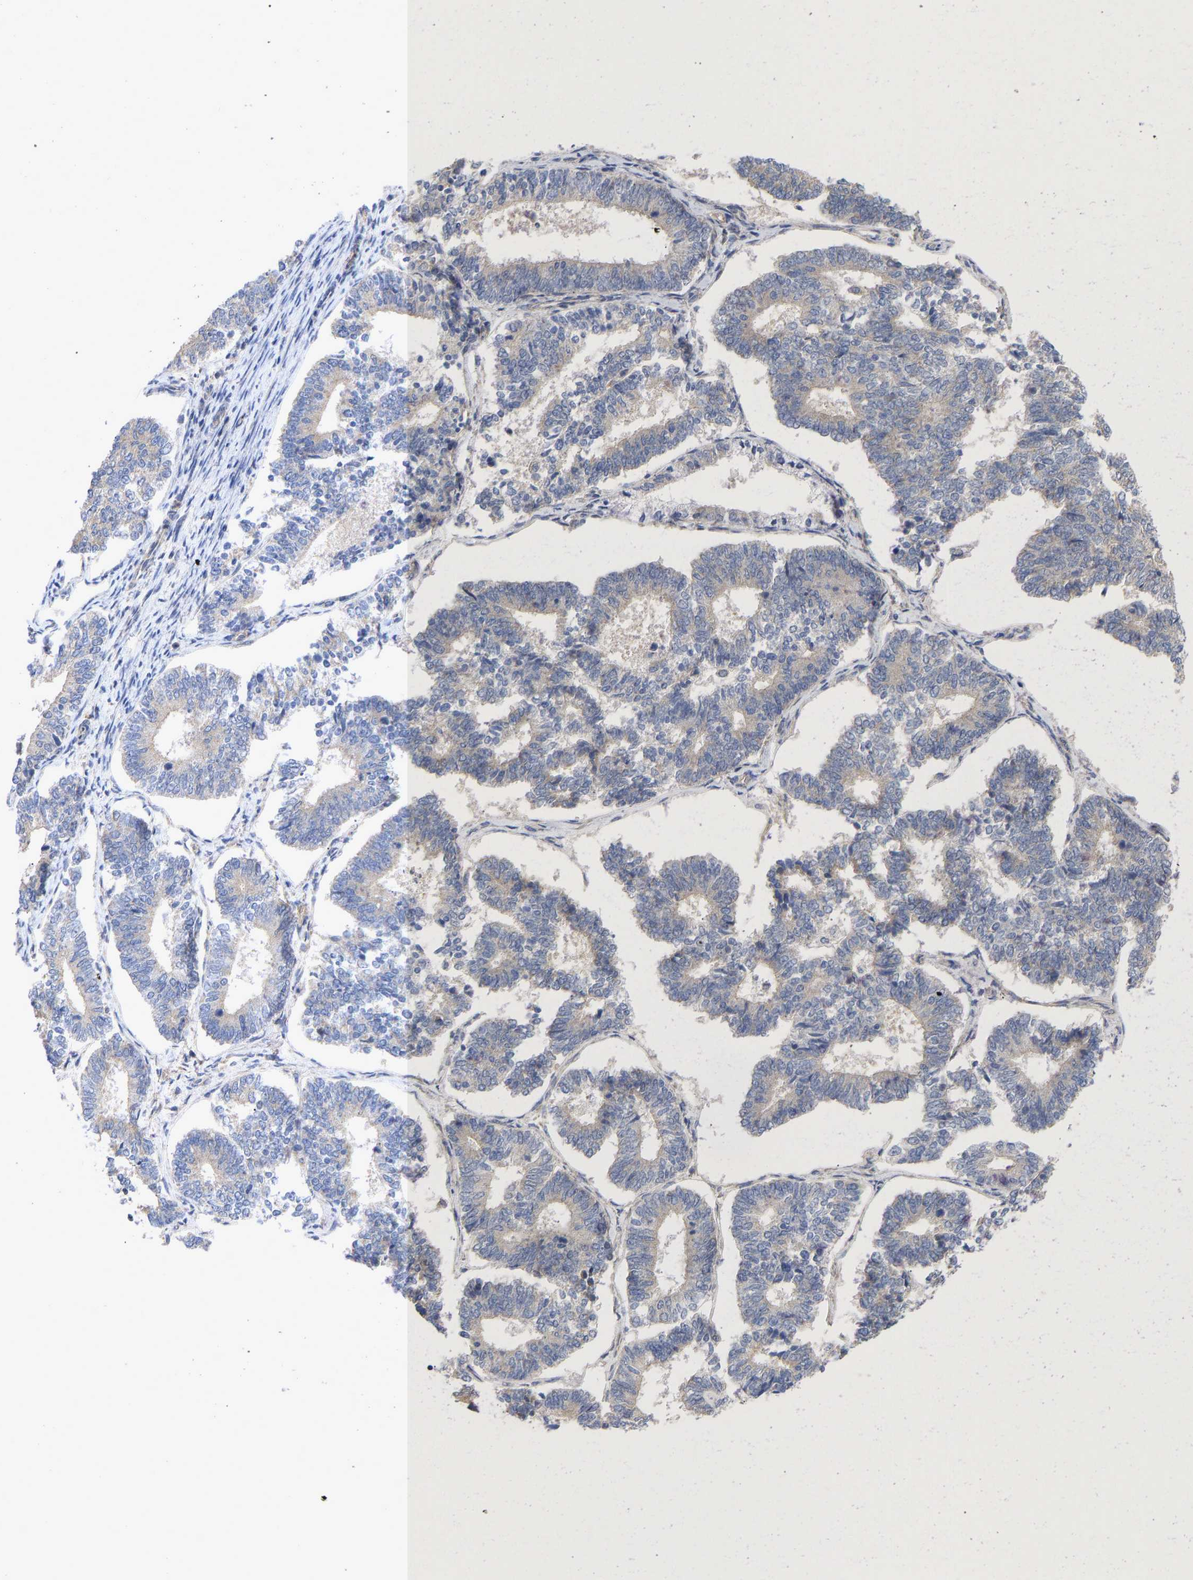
{"staining": {"intensity": "negative", "quantity": "none", "location": "none"}, "tissue": "endometrial cancer", "cell_type": "Tumor cells", "image_type": "cancer", "snomed": [{"axis": "morphology", "description": "Adenocarcinoma, NOS"}, {"axis": "topography", "description": "Endometrium"}], "caption": "A micrograph of human endometrial adenocarcinoma is negative for staining in tumor cells.", "gene": "MAP2K3", "patient": {"sex": "female", "age": 70}}